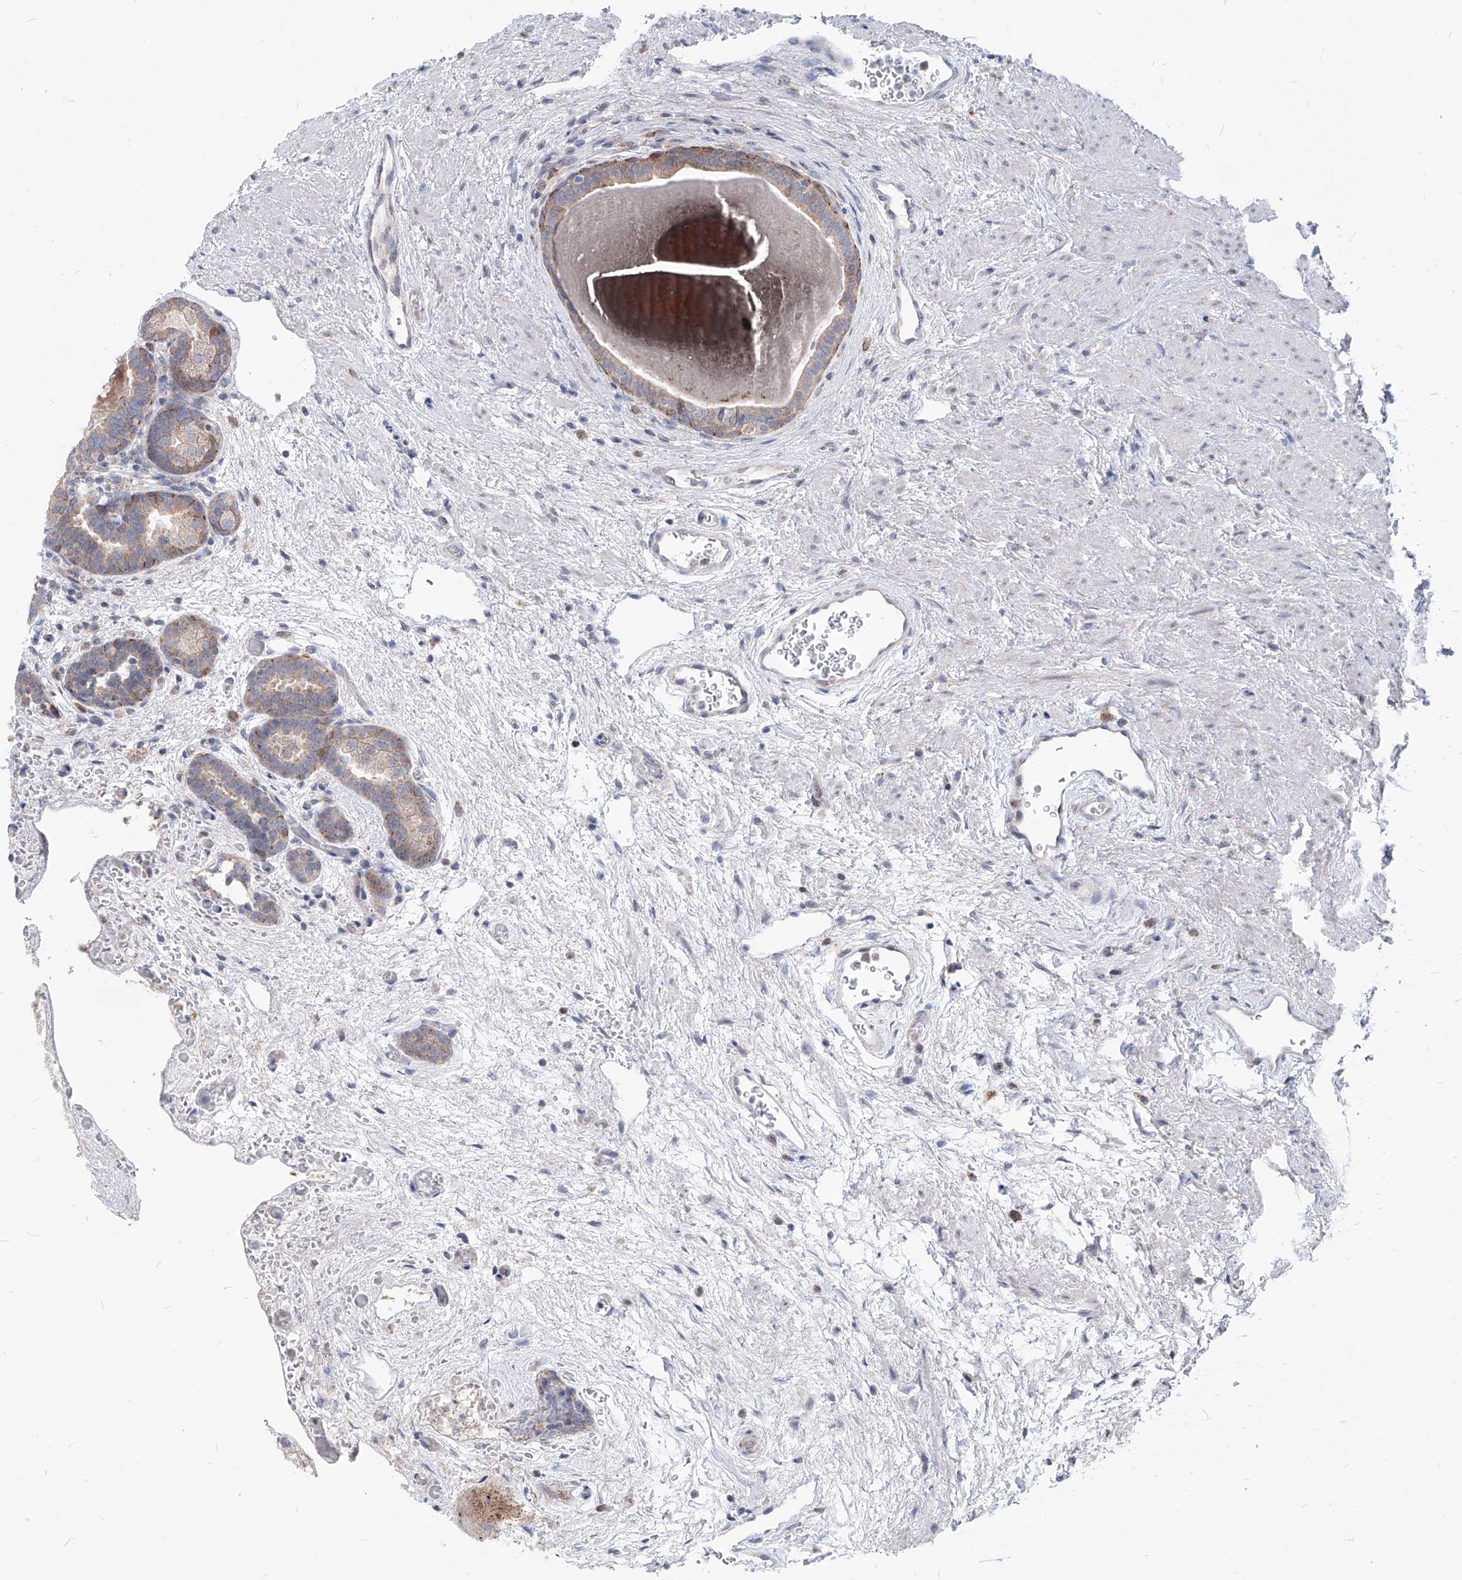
{"staining": {"intensity": "moderate", "quantity": "<25%", "location": "cytoplasmic/membranous"}, "tissue": "prostate", "cell_type": "Glandular cells", "image_type": "normal", "snomed": [{"axis": "morphology", "description": "Normal tissue, NOS"}, {"axis": "topography", "description": "Prostate"}], "caption": "Prostate stained with immunohistochemistry (IHC) shows moderate cytoplasmic/membranous expression in about <25% of glandular cells. The protein of interest is shown in brown color, while the nuclei are stained blue.", "gene": "AGPS", "patient": {"sex": "male", "age": 48}}